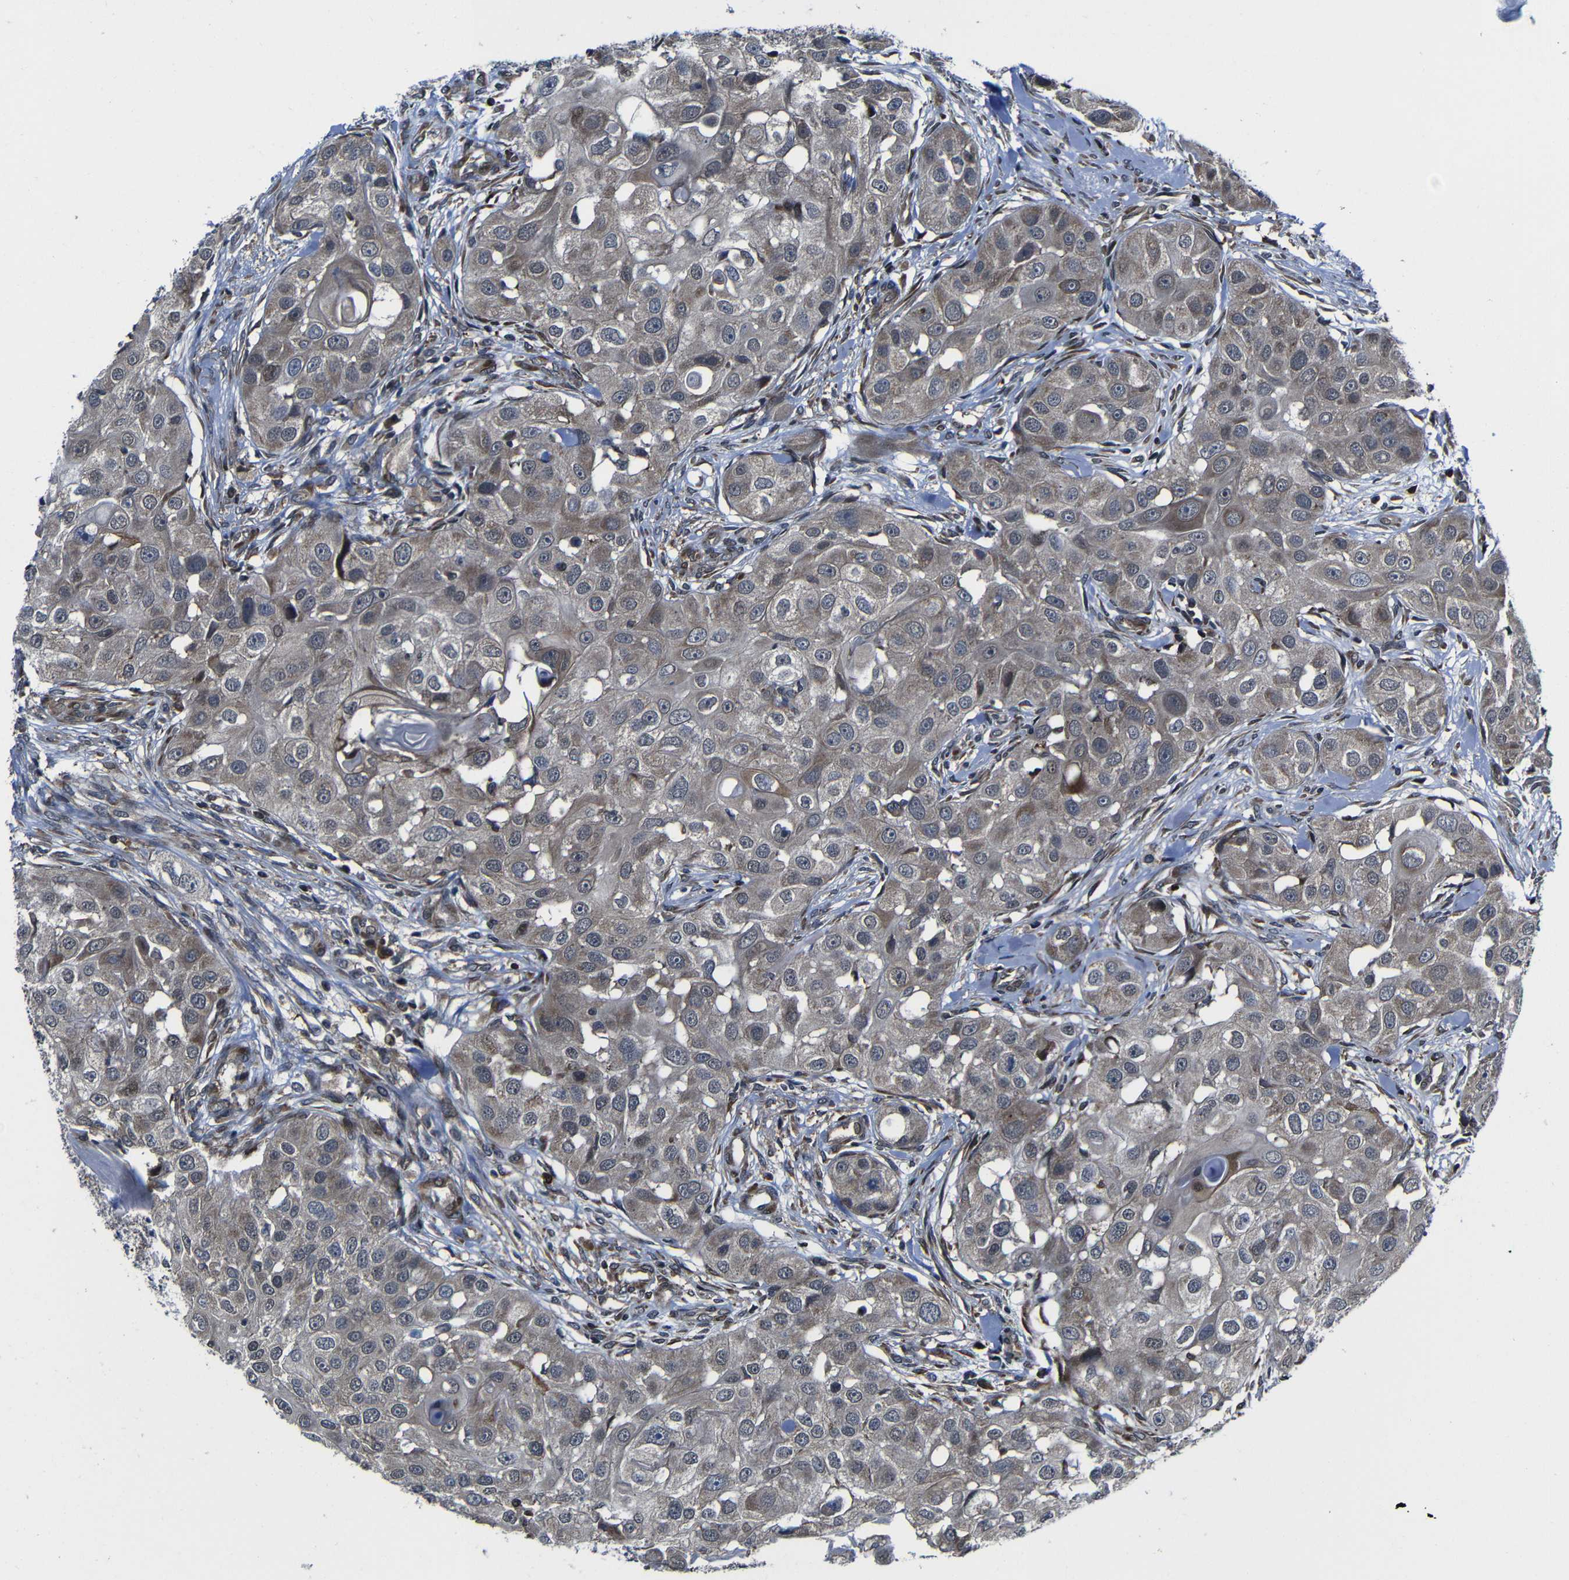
{"staining": {"intensity": "moderate", "quantity": "25%-75%", "location": "cytoplasmic/membranous"}, "tissue": "head and neck cancer", "cell_type": "Tumor cells", "image_type": "cancer", "snomed": [{"axis": "morphology", "description": "Normal tissue, NOS"}, {"axis": "morphology", "description": "Squamous cell carcinoma, NOS"}, {"axis": "topography", "description": "Skeletal muscle"}, {"axis": "topography", "description": "Head-Neck"}], "caption": "Immunohistochemistry (IHC) of squamous cell carcinoma (head and neck) exhibits medium levels of moderate cytoplasmic/membranous positivity in approximately 25%-75% of tumor cells.", "gene": "KIAA0513", "patient": {"sex": "male", "age": 51}}